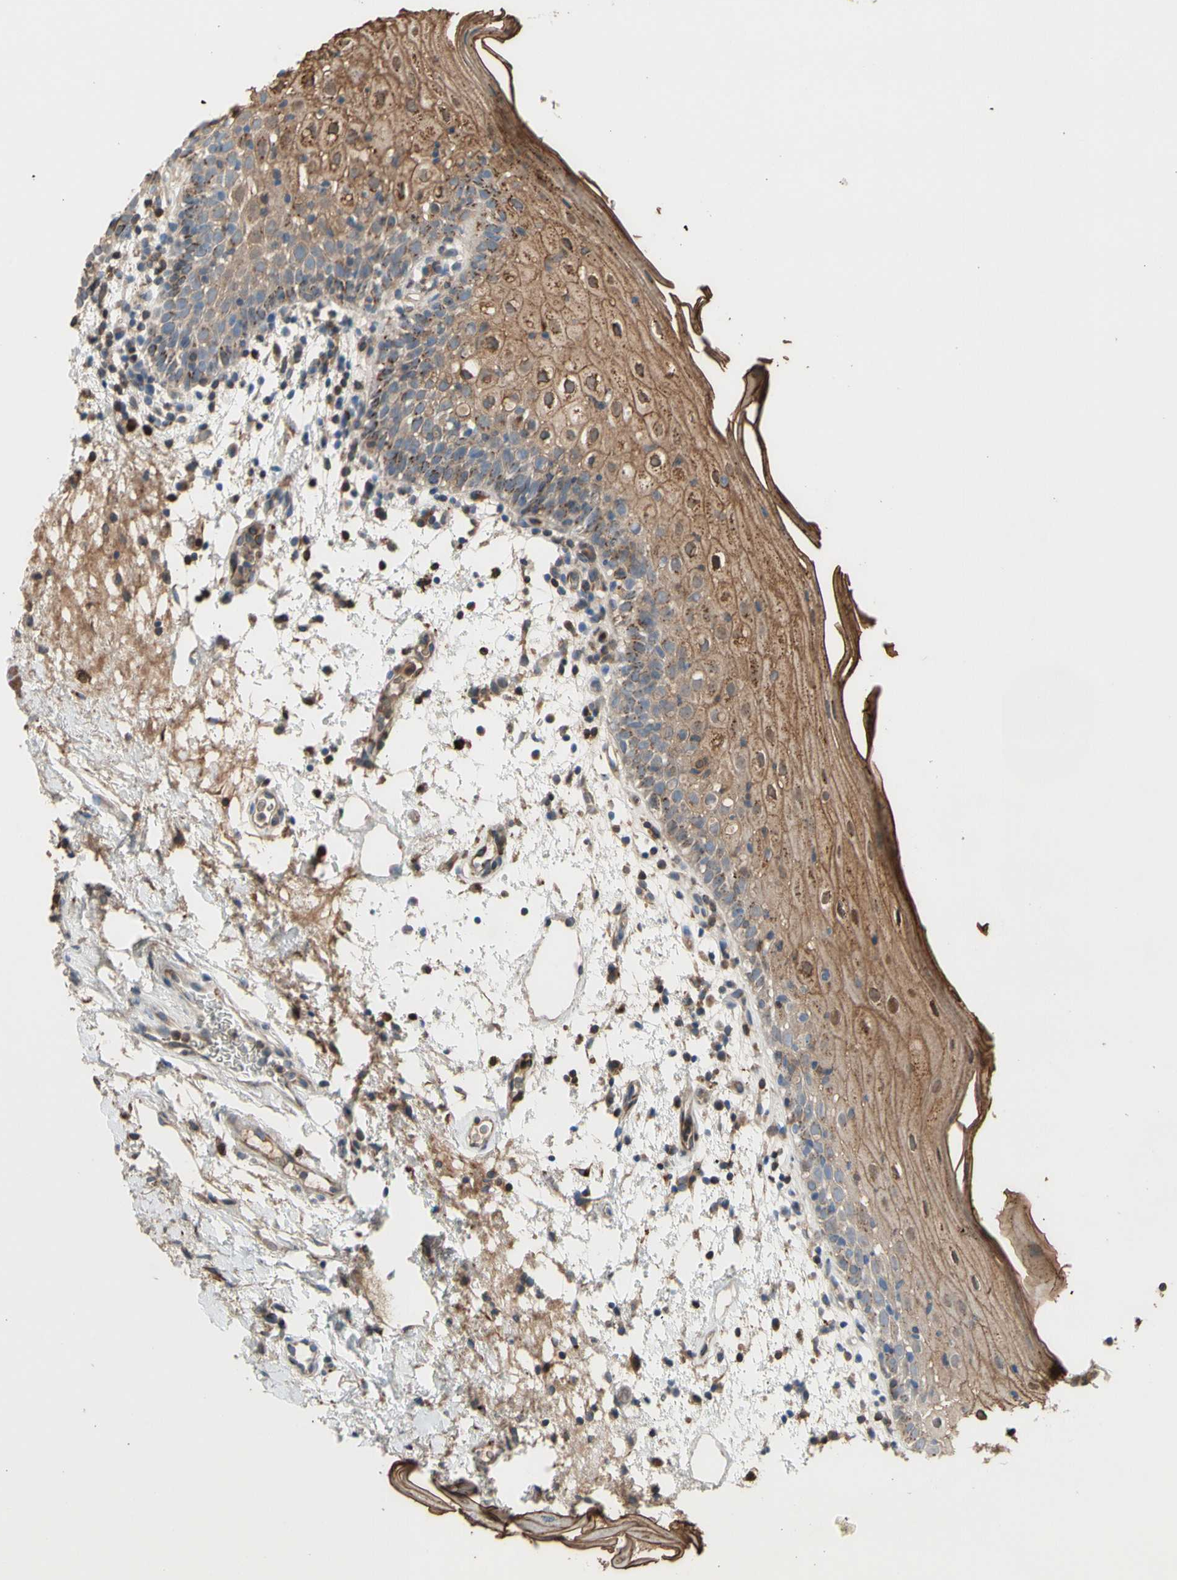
{"staining": {"intensity": "moderate", "quantity": ">75%", "location": "cytoplasmic/membranous"}, "tissue": "oral mucosa", "cell_type": "Squamous epithelial cells", "image_type": "normal", "snomed": [{"axis": "morphology", "description": "Normal tissue, NOS"}, {"axis": "morphology", "description": "Squamous cell carcinoma, NOS"}, {"axis": "topography", "description": "Skeletal muscle"}, {"axis": "topography", "description": "Oral tissue"}], "caption": "Immunohistochemistry (DAB (3,3'-diaminobenzidine)) staining of normal oral mucosa reveals moderate cytoplasmic/membranous protein staining in approximately >75% of squamous epithelial cells. (brown staining indicates protein expression, while blue staining denotes nuclei).", "gene": "GALNT5", "patient": {"sex": "male", "age": 71}}